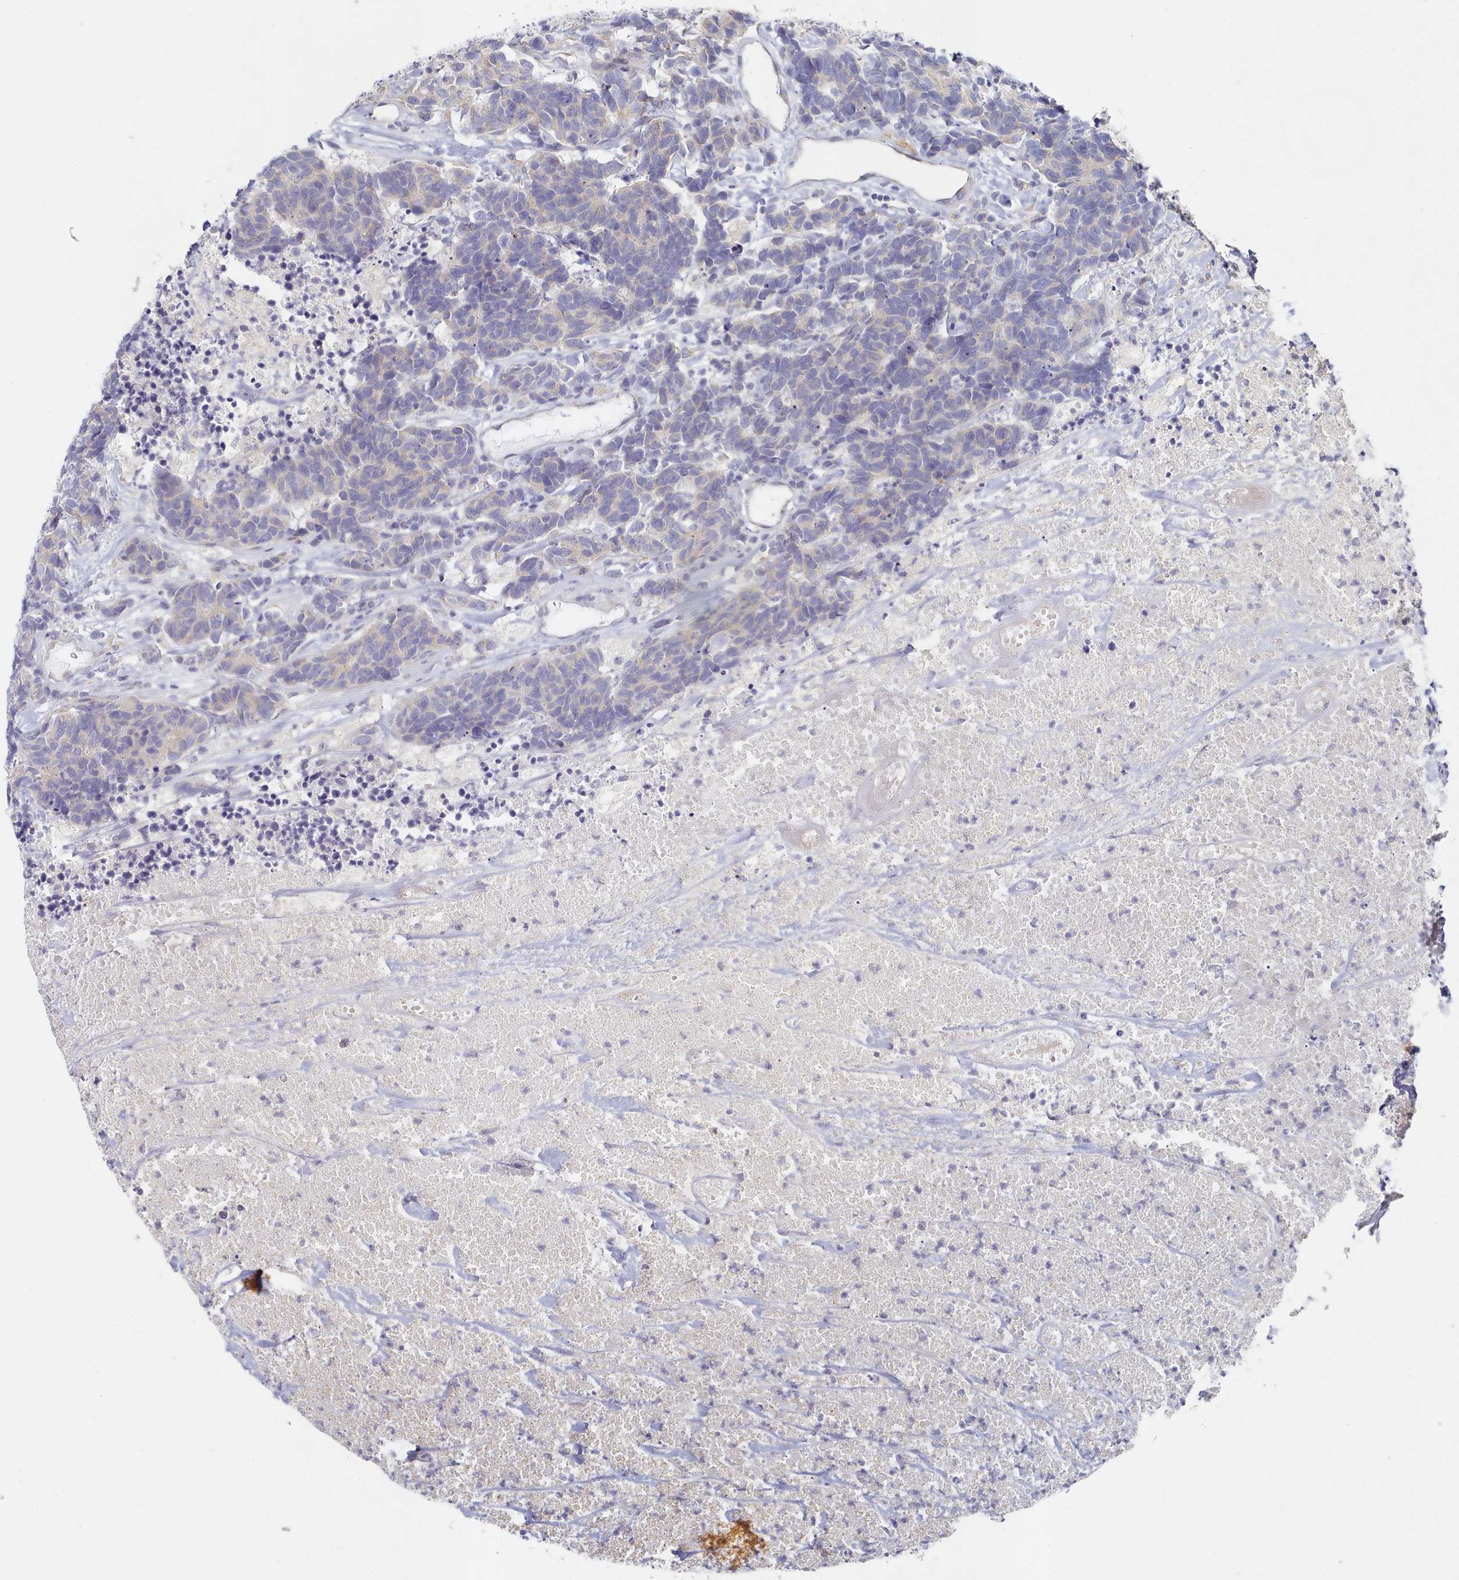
{"staining": {"intensity": "negative", "quantity": "none", "location": "none"}, "tissue": "carcinoid", "cell_type": "Tumor cells", "image_type": "cancer", "snomed": [{"axis": "morphology", "description": "Carcinoma, NOS"}, {"axis": "morphology", "description": "Carcinoid, malignant, NOS"}, {"axis": "topography", "description": "Urinary bladder"}], "caption": "There is no significant positivity in tumor cells of malignant carcinoid.", "gene": "TYW1B", "patient": {"sex": "male", "age": 57}}